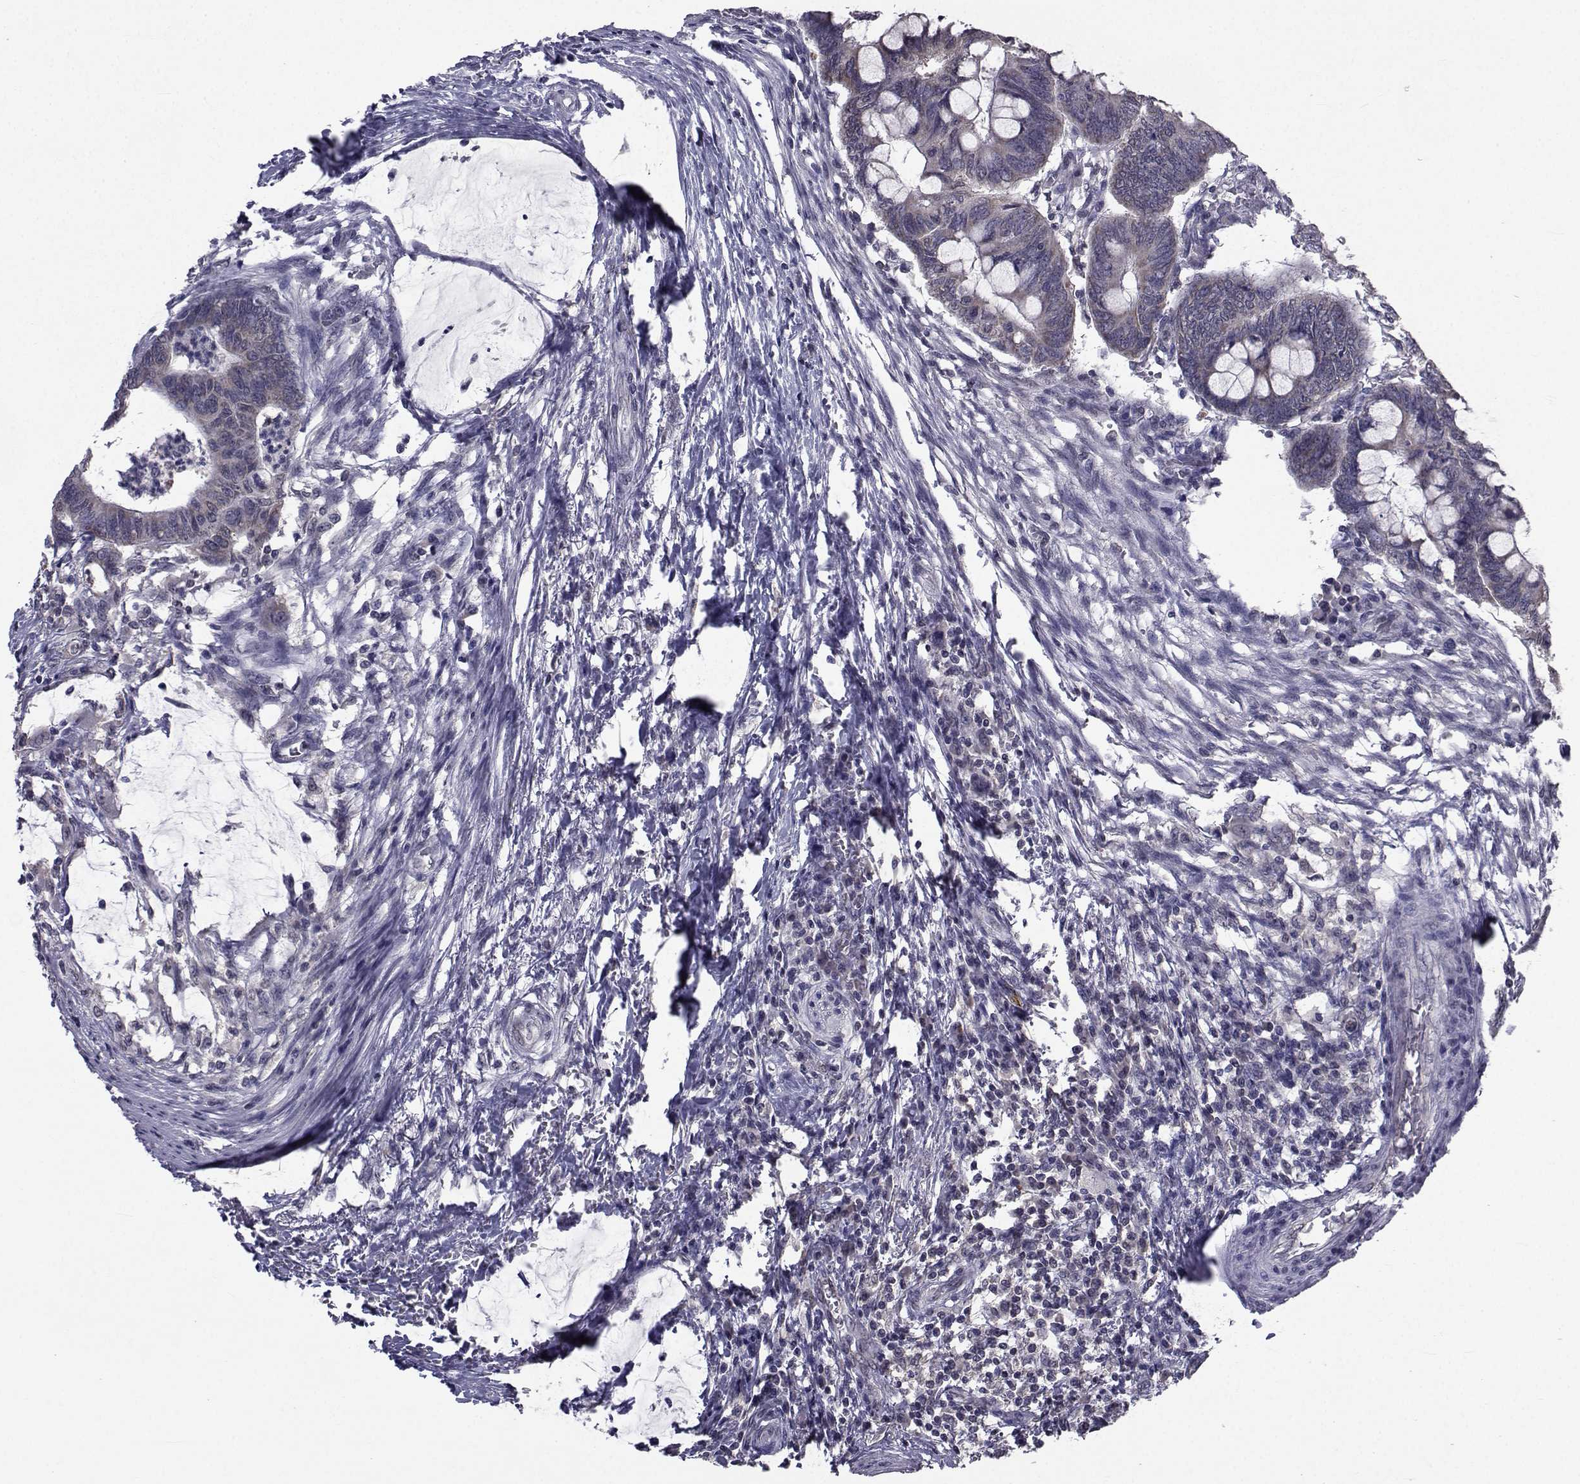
{"staining": {"intensity": "moderate", "quantity": "25%-75%", "location": "cytoplasmic/membranous"}, "tissue": "colorectal cancer", "cell_type": "Tumor cells", "image_type": "cancer", "snomed": [{"axis": "morphology", "description": "Normal tissue, NOS"}, {"axis": "morphology", "description": "Adenocarcinoma, NOS"}, {"axis": "topography", "description": "Rectum"}, {"axis": "topography", "description": "Peripheral nerve tissue"}], "caption": "Protein staining by immunohistochemistry (IHC) displays moderate cytoplasmic/membranous positivity in approximately 25%-75% of tumor cells in colorectal cancer (adenocarcinoma). (Stains: DAB in brown, nuclei in blue, Microscopy: brightfield microscopy at high magnification).", "gene": "CYP2S1", "patient": {"sex": "male", "age": 92}}